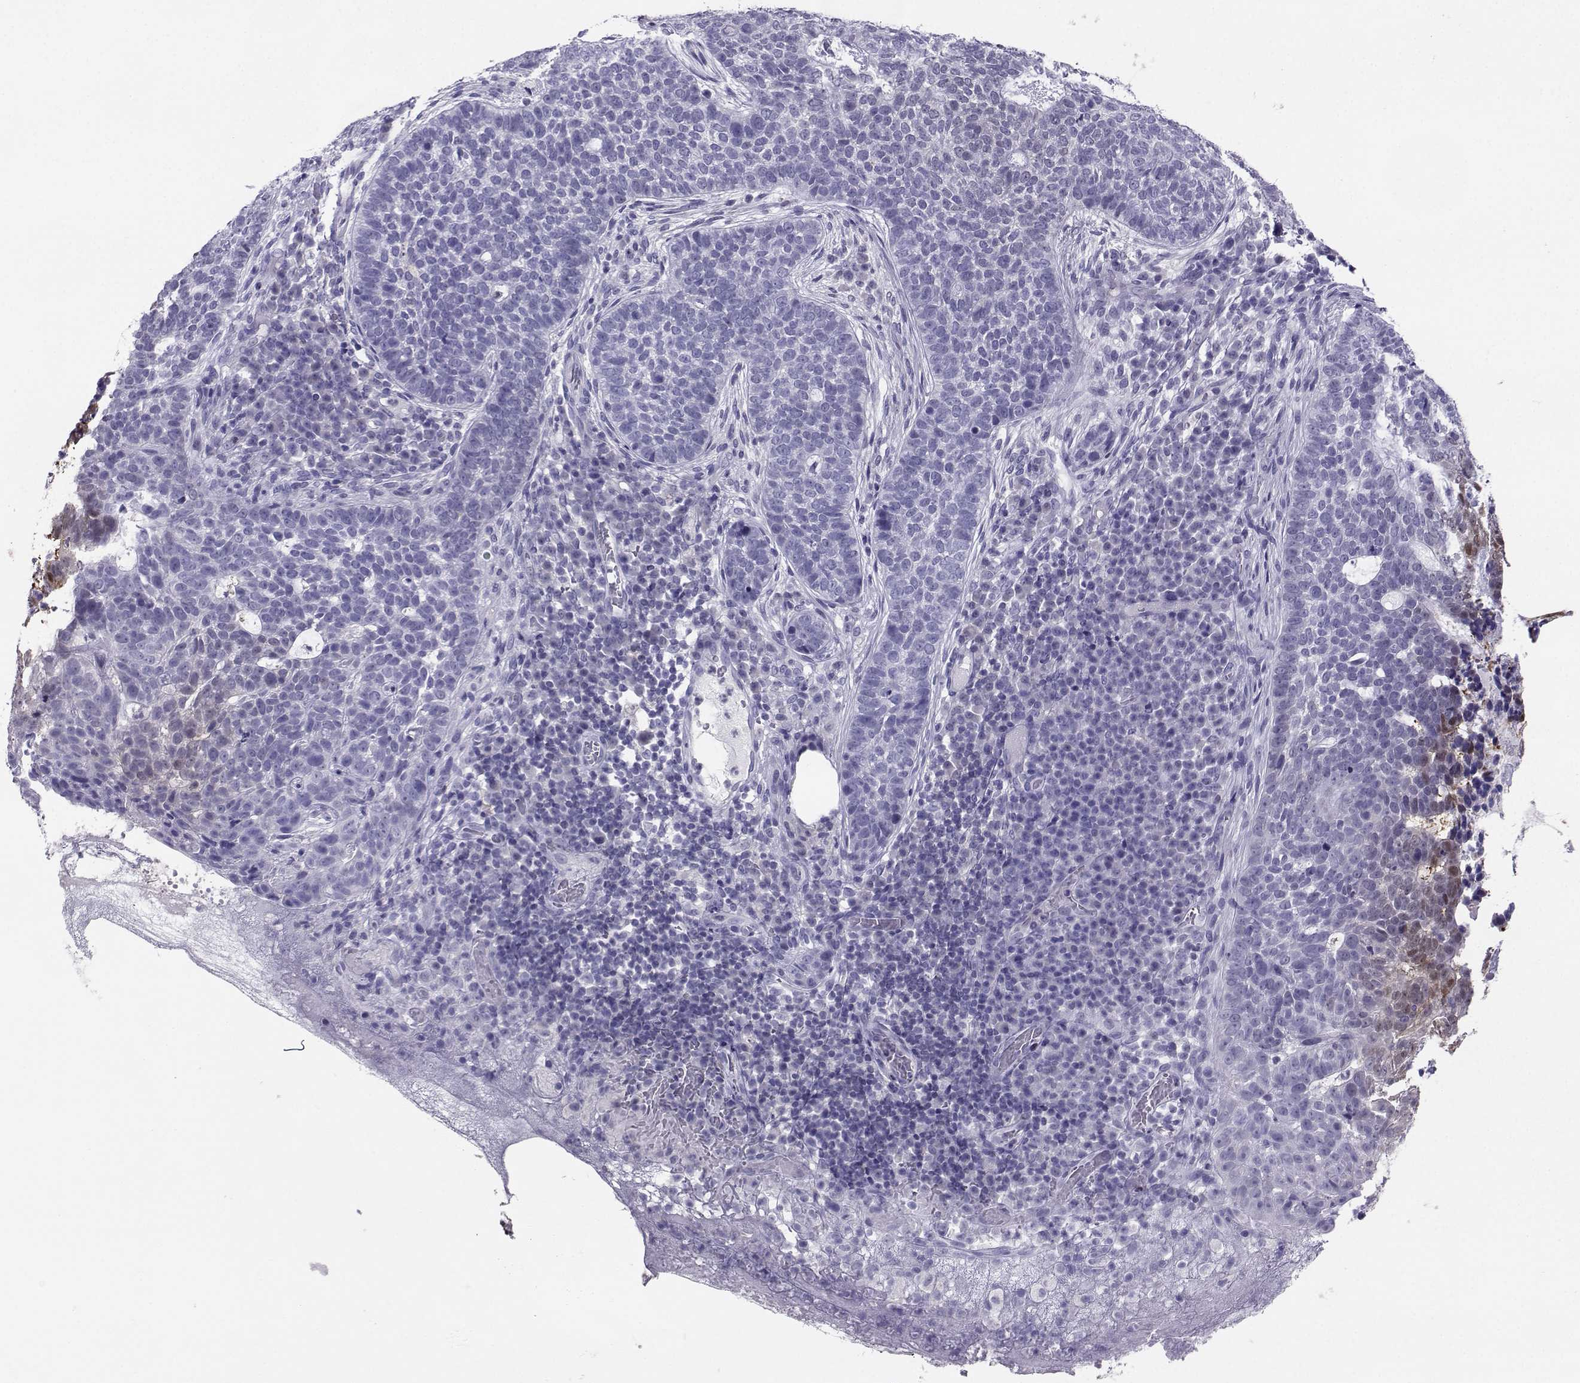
{"staining": {"intensity": "negative", "quantity": "none", "location": "none"}, "tissue": "skin cancer", "cell_type": "Tumor cells", "image_type": "cancer", "snomed": [{"axis": "morphology", "description": "Basal cell carcinoma"}, {"axis": "topography", "description": "Skin"}], "caption": "Immunohistochemical staining of skin basal cell carcinoma demonstrates no significant staining in tumor cells.", "gene": "PGK1", "patient": {"sex": "female", "age": 69}}